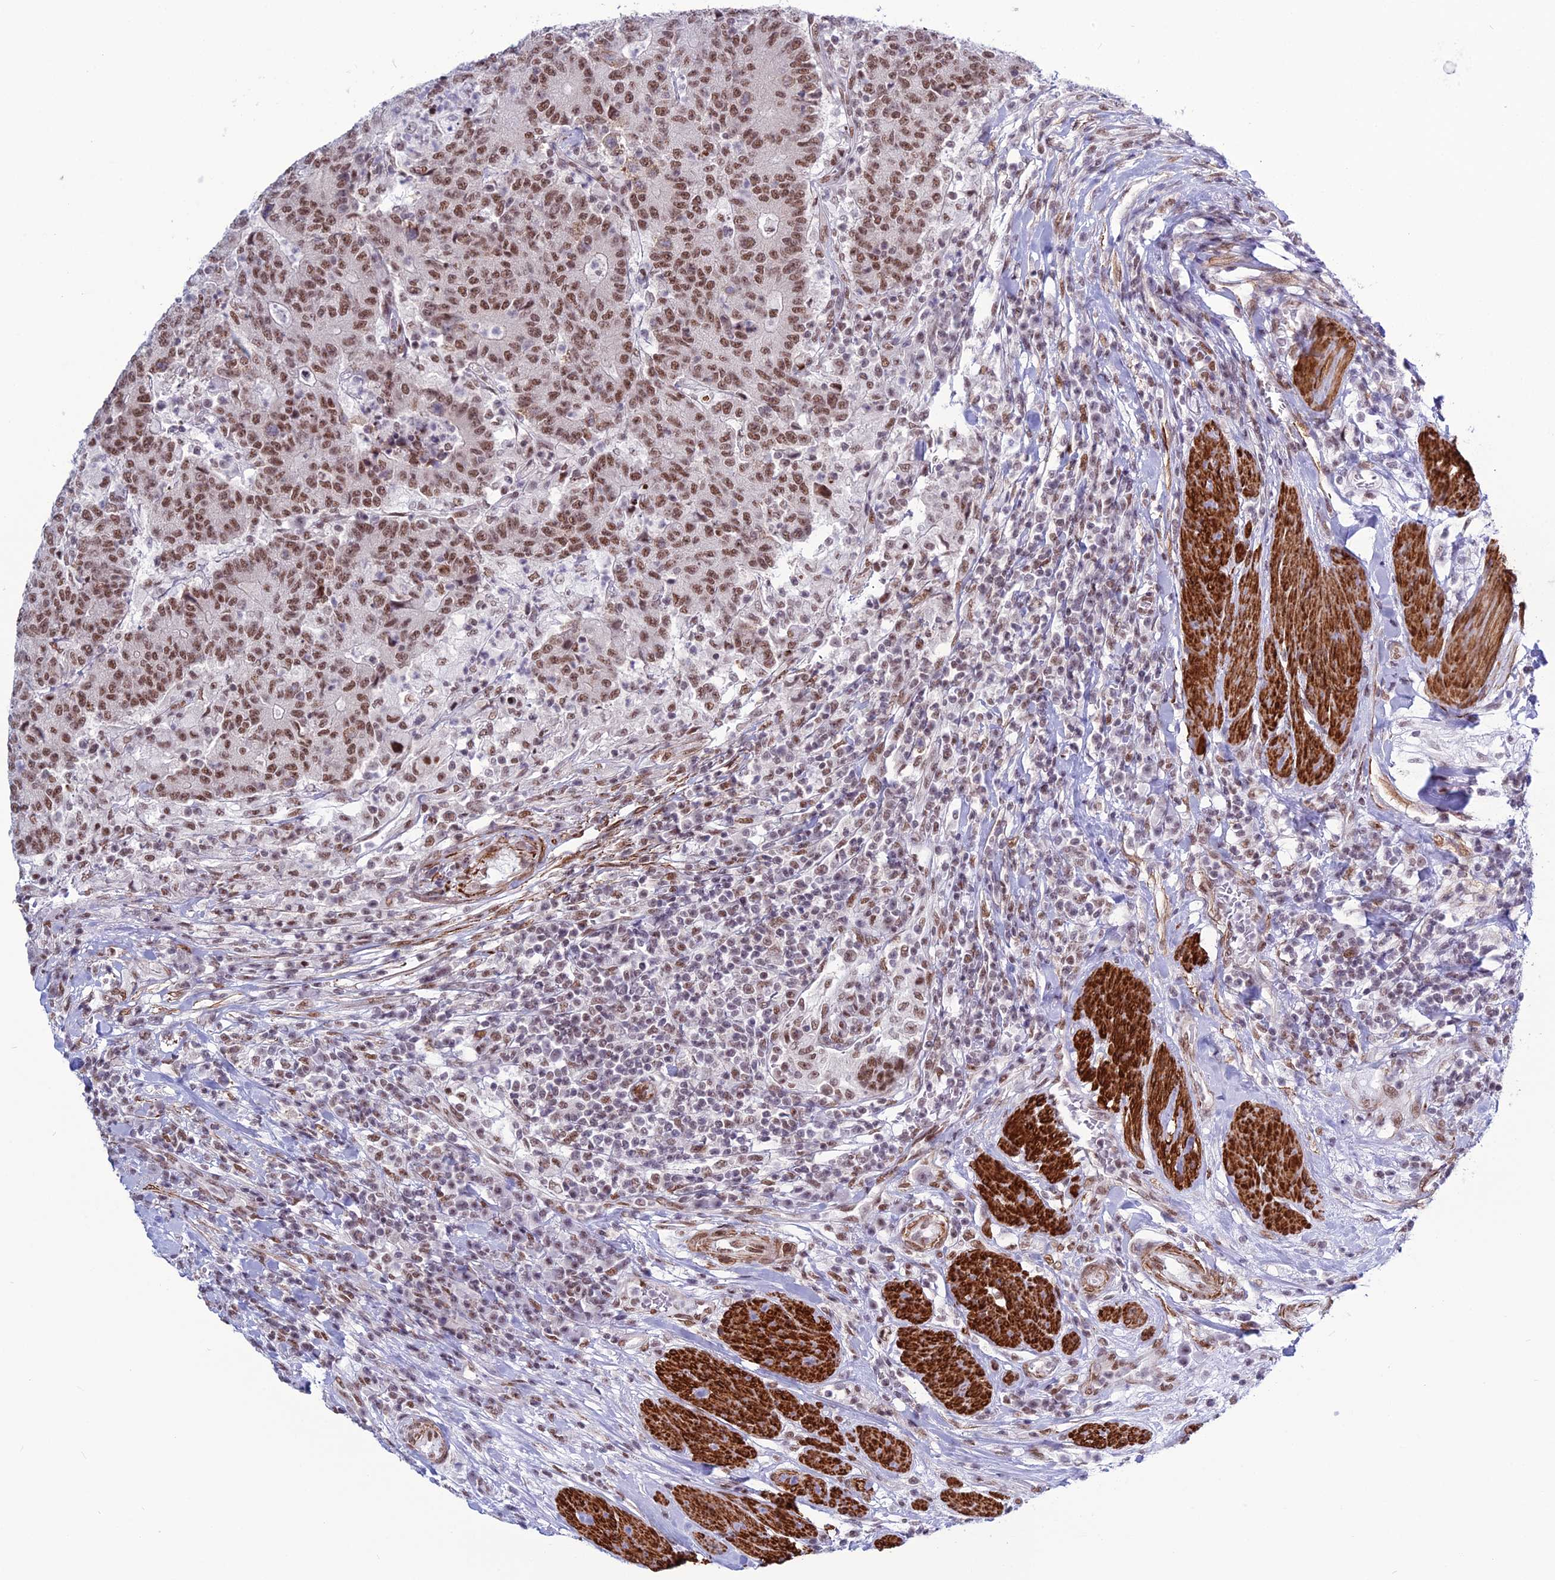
{"staining": {"intensity": "moderate", "quantity": ">75%", "location": "nuclear"}, "tissue": "colorectal cancer", "cell_type": "Tumor cells", "image_type": "cancer", "snomed": [{"axis": "morphology", "description": "Adenocarcinoma, NOS"}, {"axis": "topography", "description": "Colon"}], "caption": "Immunohistochemistry (IHC) (DAB) staining of colorectal cancer (adenocarcinoma) reveals moderate nuclear protein positivity in about >75% of tumor cells. (Stains: DAB (3,3'-diaminobenzidine) in brown, nuclei in blue, Microscopy: brightfield microscopy at high magnification).", "gene": "U2AF1", "patient": {"sex": "female", "age": 75}}